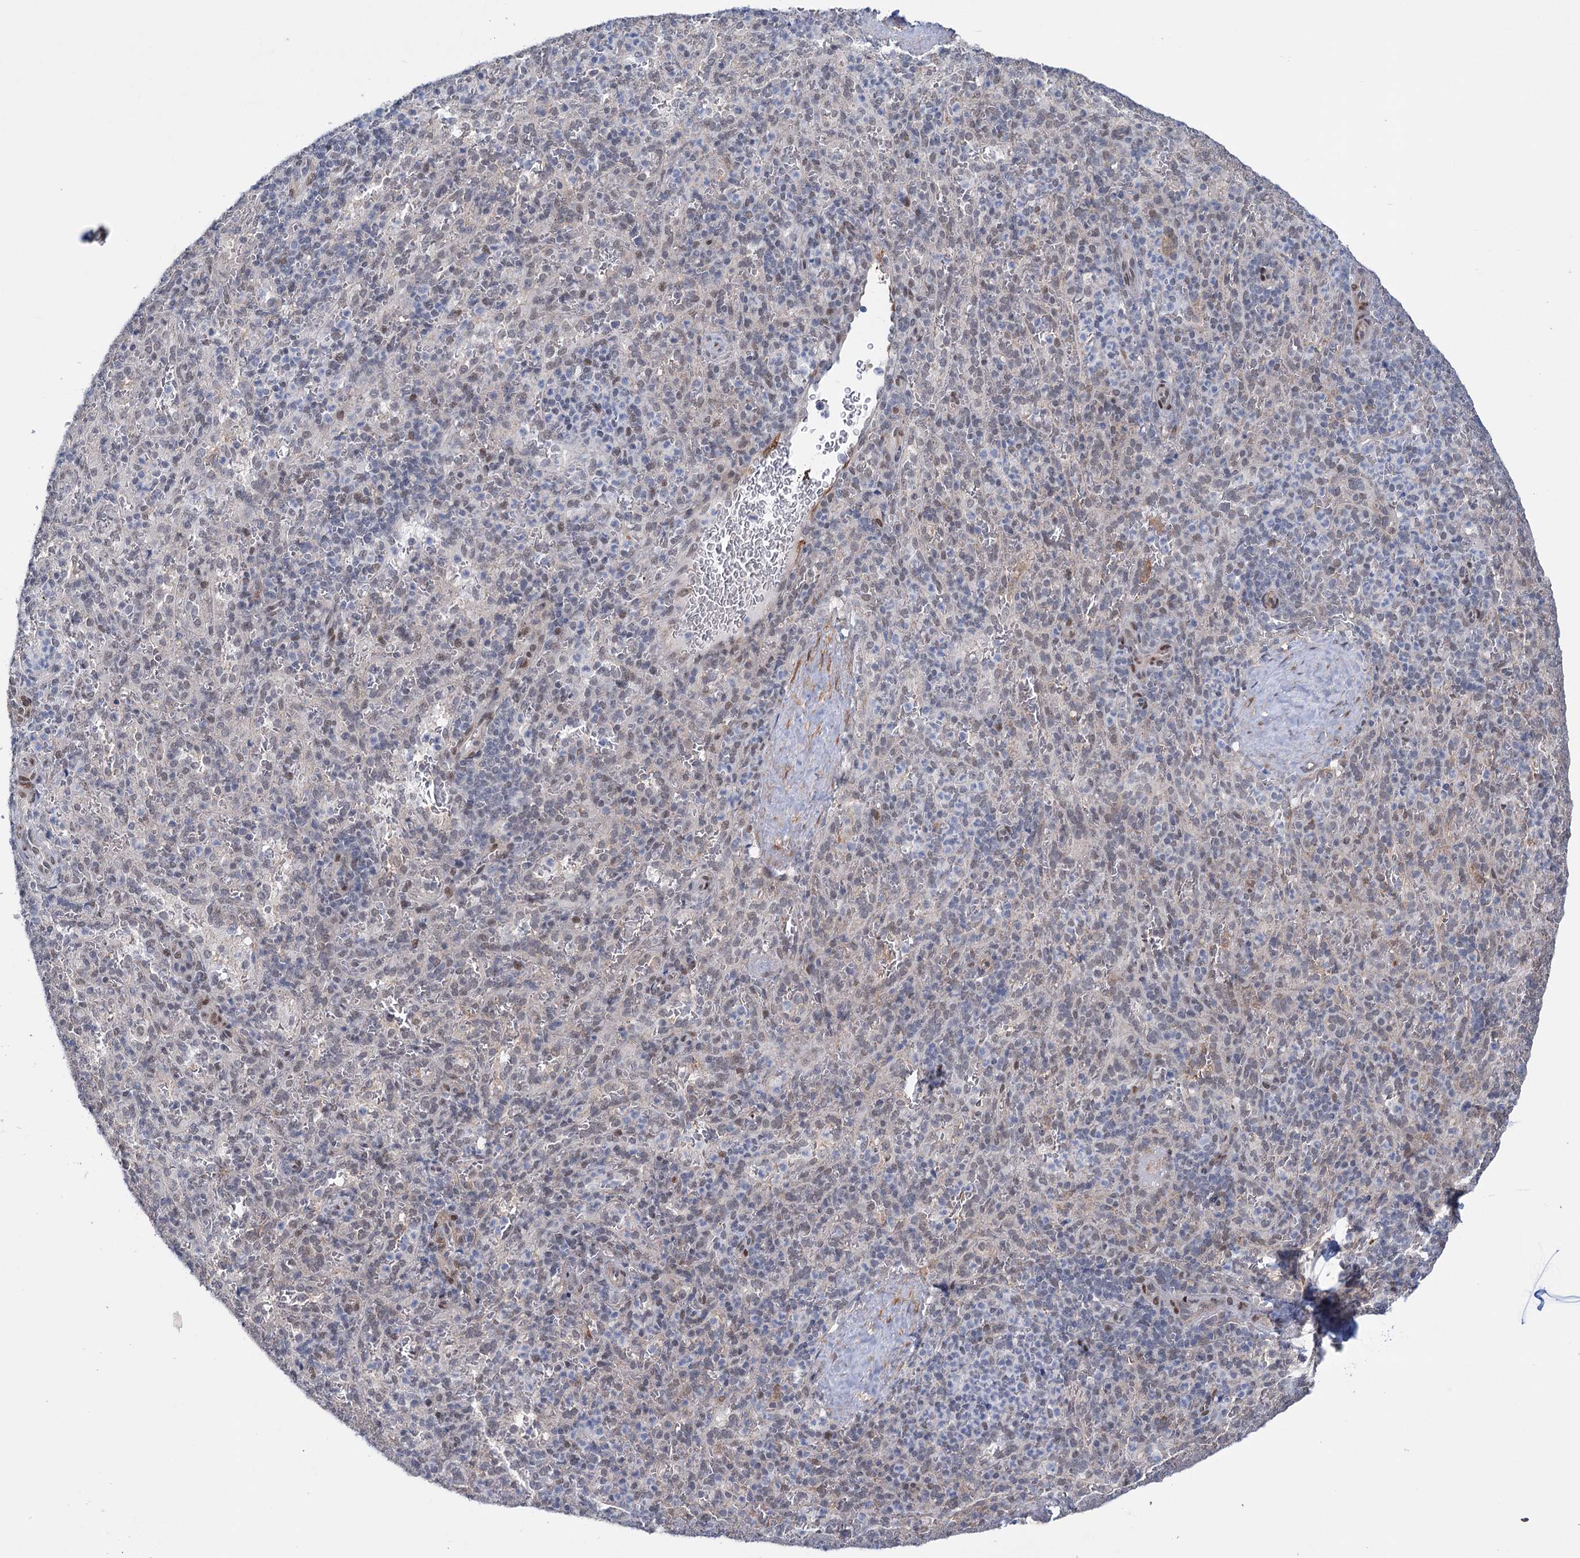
{"staining": {"intensity": "negative", "quantity": "none", "location": "none"}, "tissue": "spleen", "cell_type": "Cells in red pulp", "image_type": "normal", "snomed": [{"axis": "morphology", "description": "Normal tissue, NOS"}, {"axis": "topography", "description": "Spleen"}], "caption": "The IHC micrograph has no significant staining in cells in red pulp of spleen.", "gene": "FAM53A", "patient": {"sex": "female", "age": 21}}